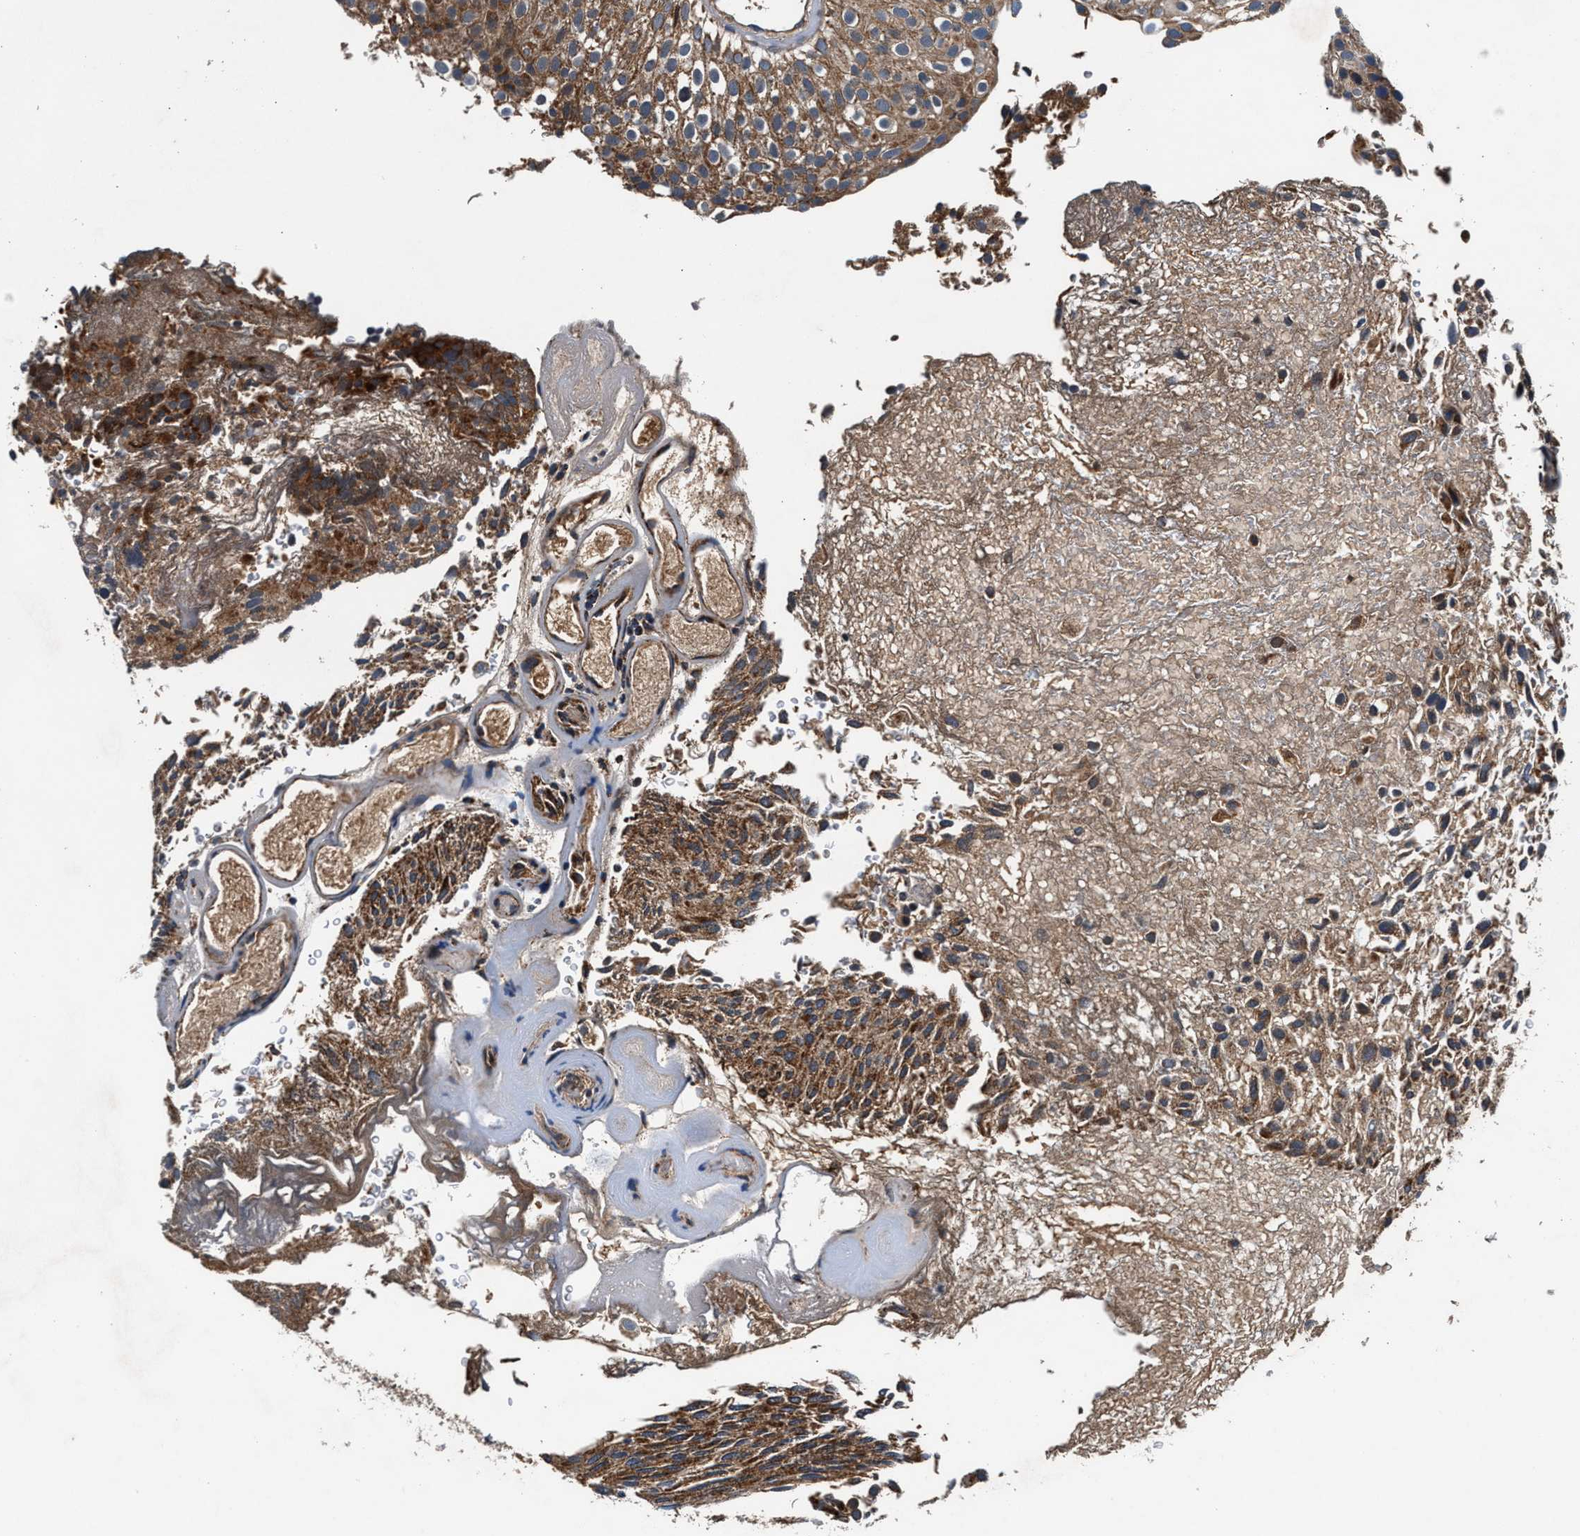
{"staining": {"intensity": "moderate", "quantity": ">75%", "location": "cytoplasmic/membranous"}, "tissue": "urothelial cancer", "cell_type": "Tumor cells", "image_type": "cancer", "snomed": [{"axis": "morphology", "description": "Urothelial carcinoma, Low grade"}, {"axis": "topography", "description": "Urinary bladder"}], "caption": "The immunohistochemical stain labels moderate cytoplasmic/membranous staining in tumor cells of low-grade urothelial carcinoma tissue. The staining is performed using DAB (3,3'-diaminobenzidine) brown chromogen to label protein expression. The nuclei are counter-stained blue using hematoxylin.", "gene": "IMMT", "patient": {"sex": "male", "age": 78}}